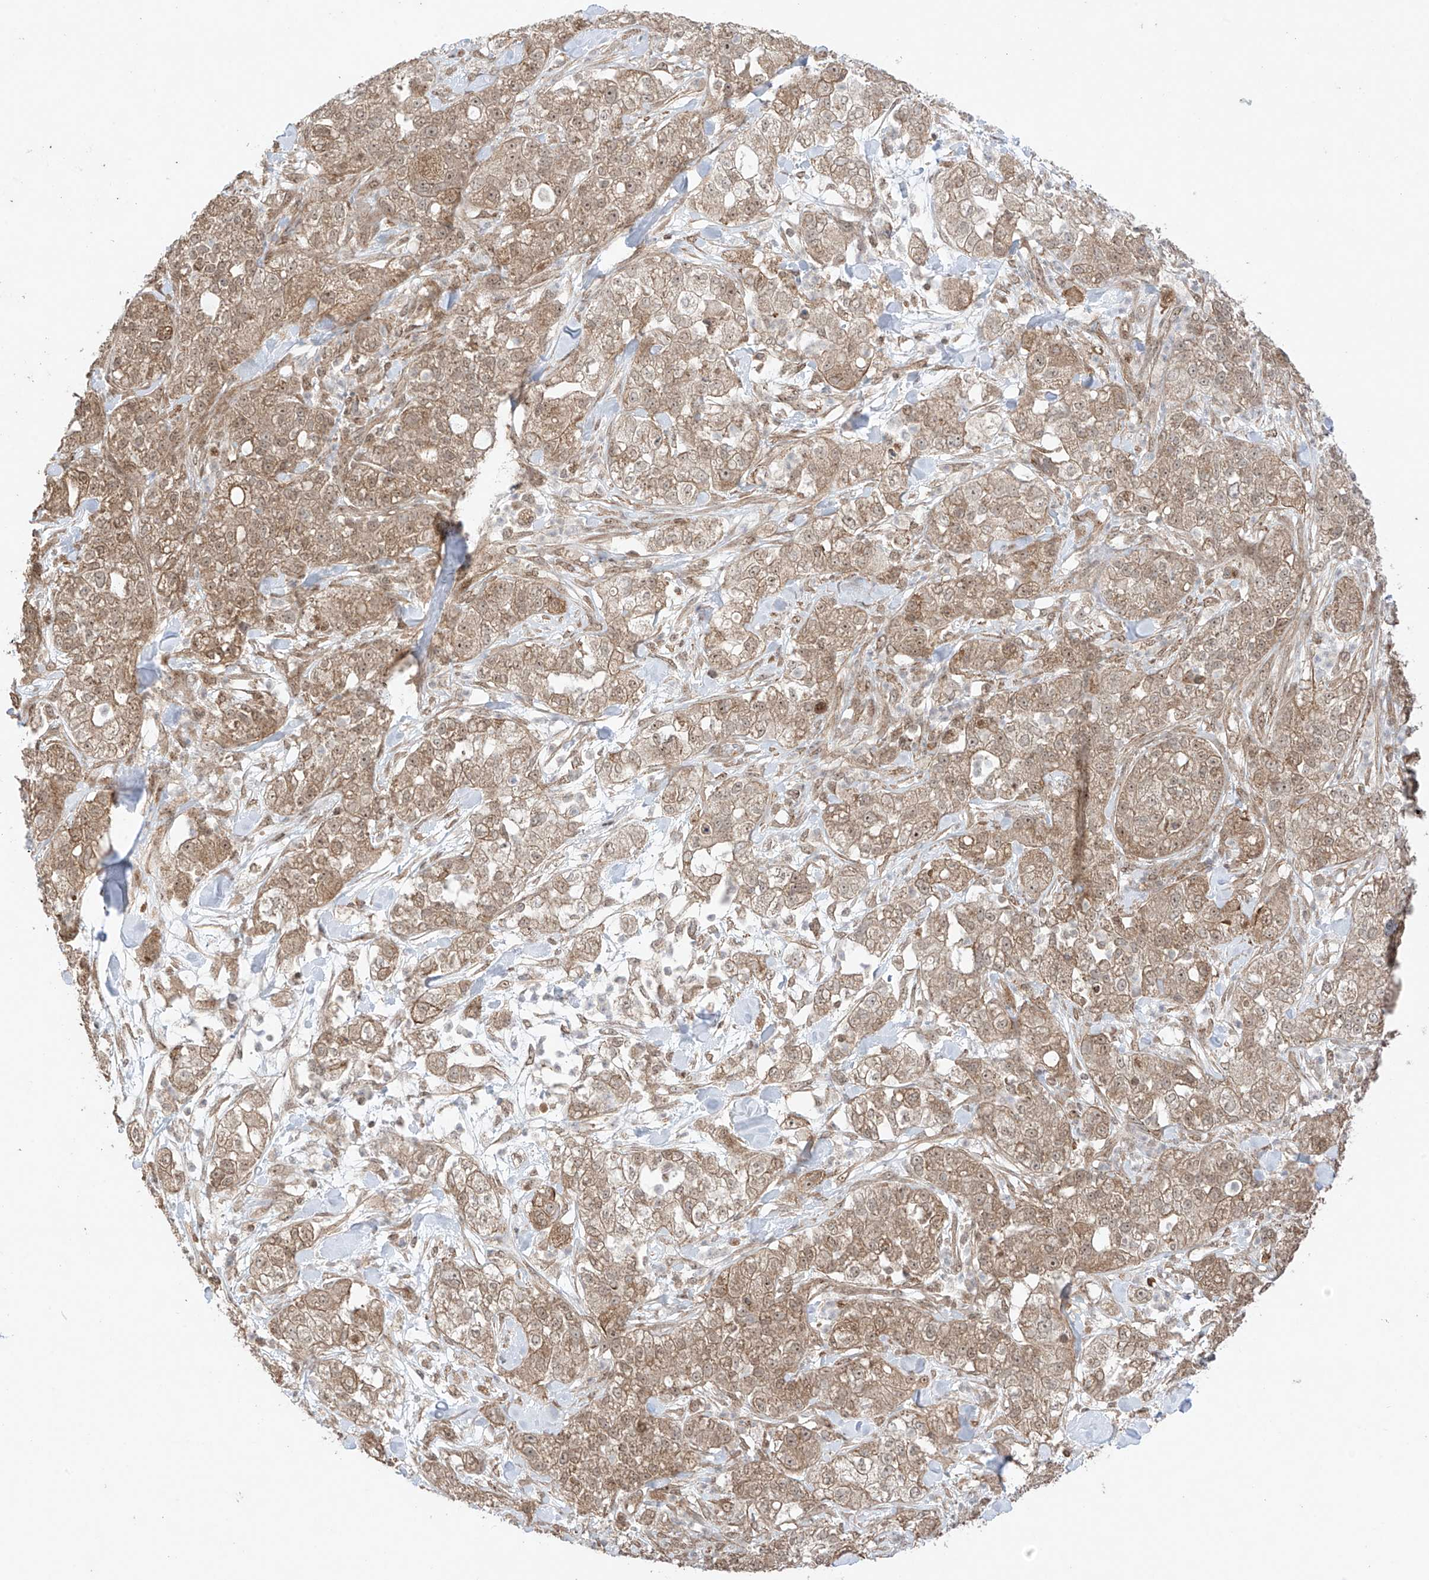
{"staining": {"intensity": "moderate", "quantity": ">75%", "location": "cytoplasmic/membranous"}, "tissue": "pancreatic cancer", "cell_type": "Tumor cells", "image_type": "cancer", "snomed": [{"axis": "morphology", "description": "Adenocarcinoma, NOS"}, {"axis": "topography", "description": "Pancreas"}], "caption": "Human pancreatic adenocarcinoma stained with a protein marker shows moderate staining in tumor cells.", "gene": "ABCD1", "patient": {"sex": "female", "age": 78}}